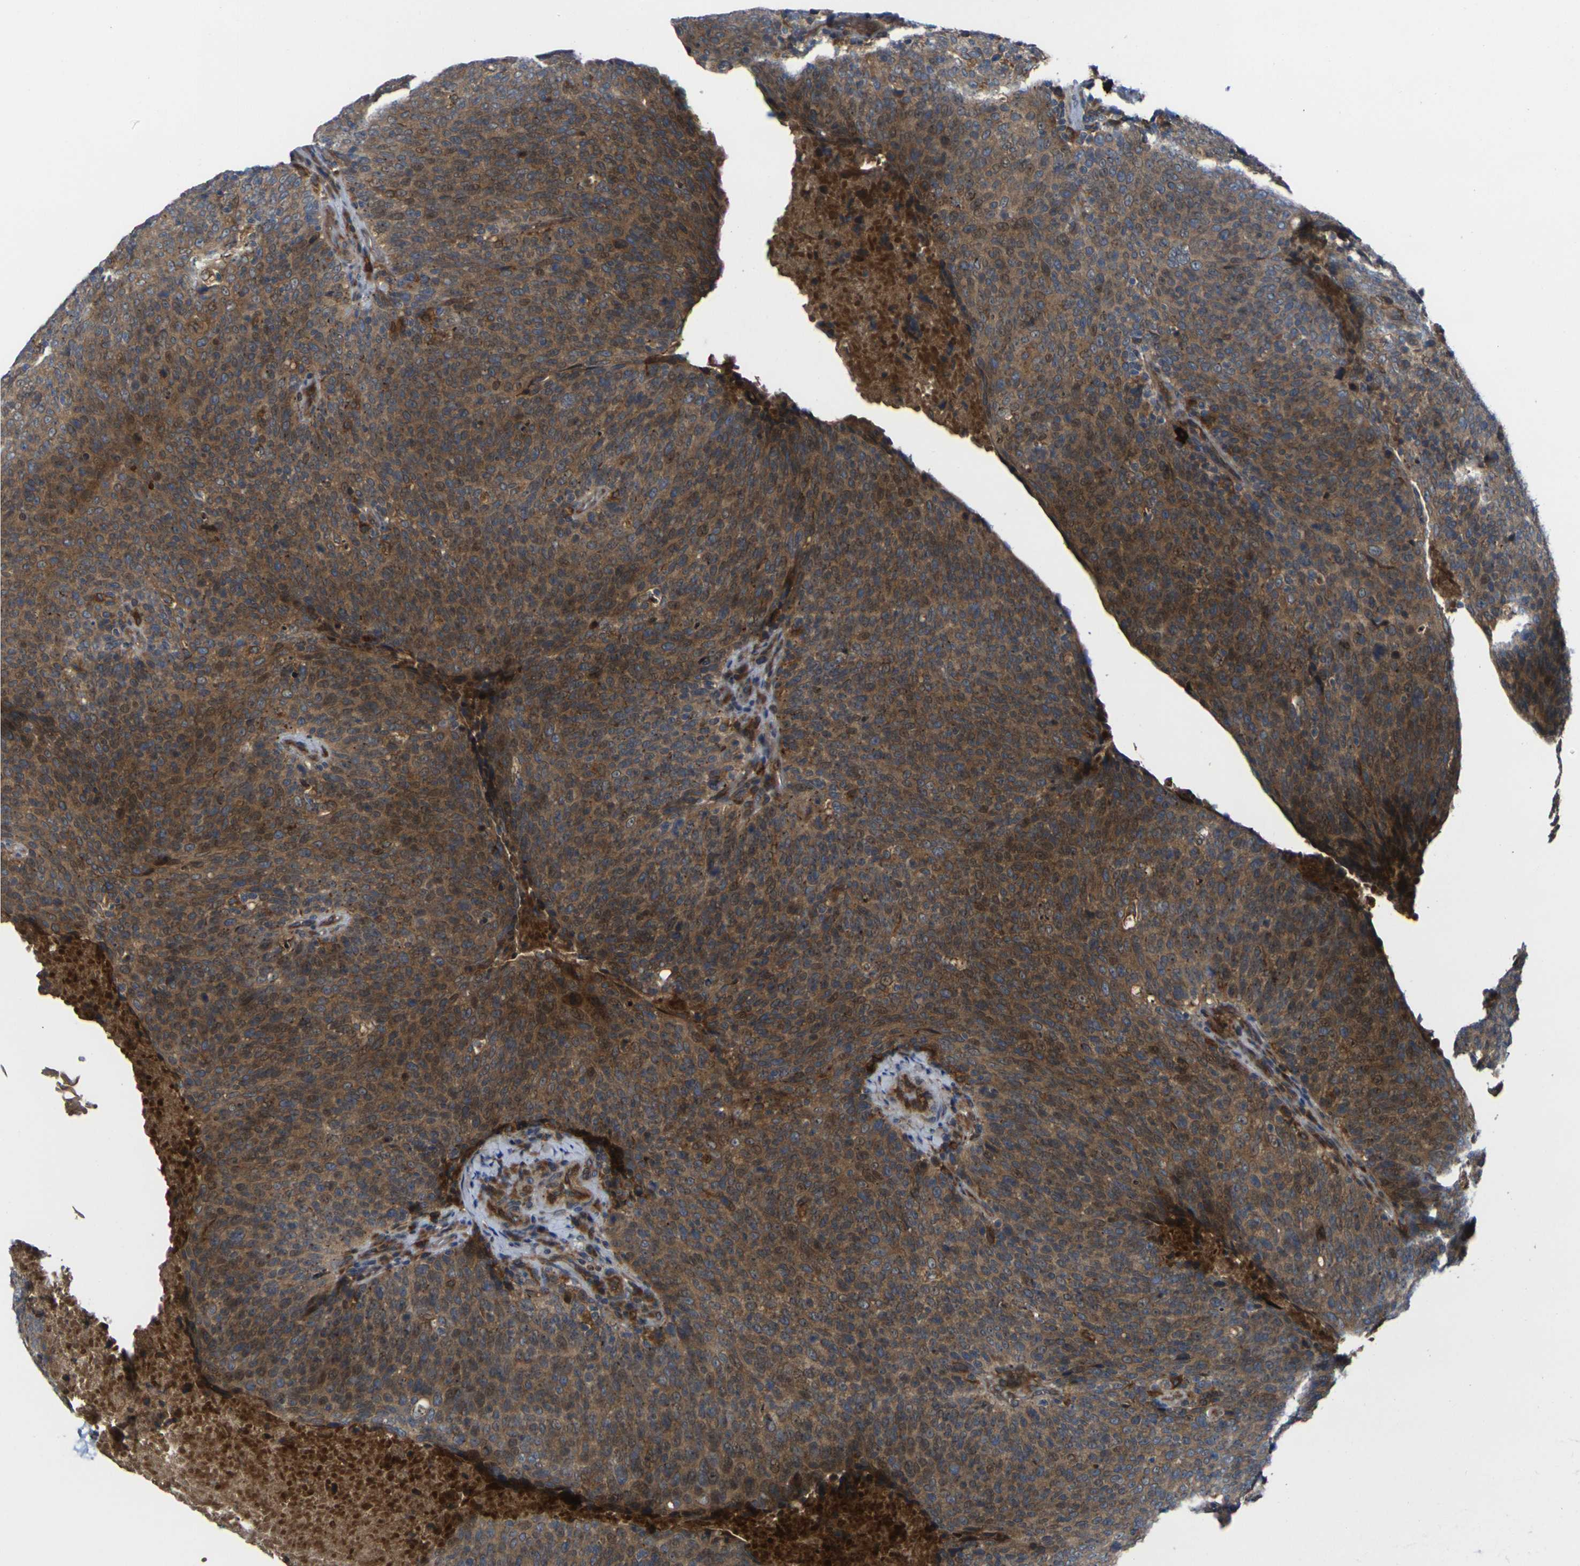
{"staining": {"intensity": "strong", "quantity": ">75%", "location": "cytoplasmic/membranous,nuclear"}, "tissue": "head and neck cancer", "cell_type": "Tumor cells", "image_type": "cancer", "snomed": [{"axis": "morphology", "description": "Squamous cell carcinoma, NOS"}, {"axis": "morphology", "description": "Squamous cell carcinoma, metastatic, NOS"}, {"axis": "topography", "description": "Lymph node"}, {"axis": "topography", "description": "Head-Neck"}], "caption": "Immunohistochemical staining of human head and neck squamous cell carcinoma reveals high levels of strong cytoplasmic/membranous and nuclear protein positivity in approximately >75% of tumor cells.", "gene": "FZD1", "patient": {"sex": "male", "age": 62}}